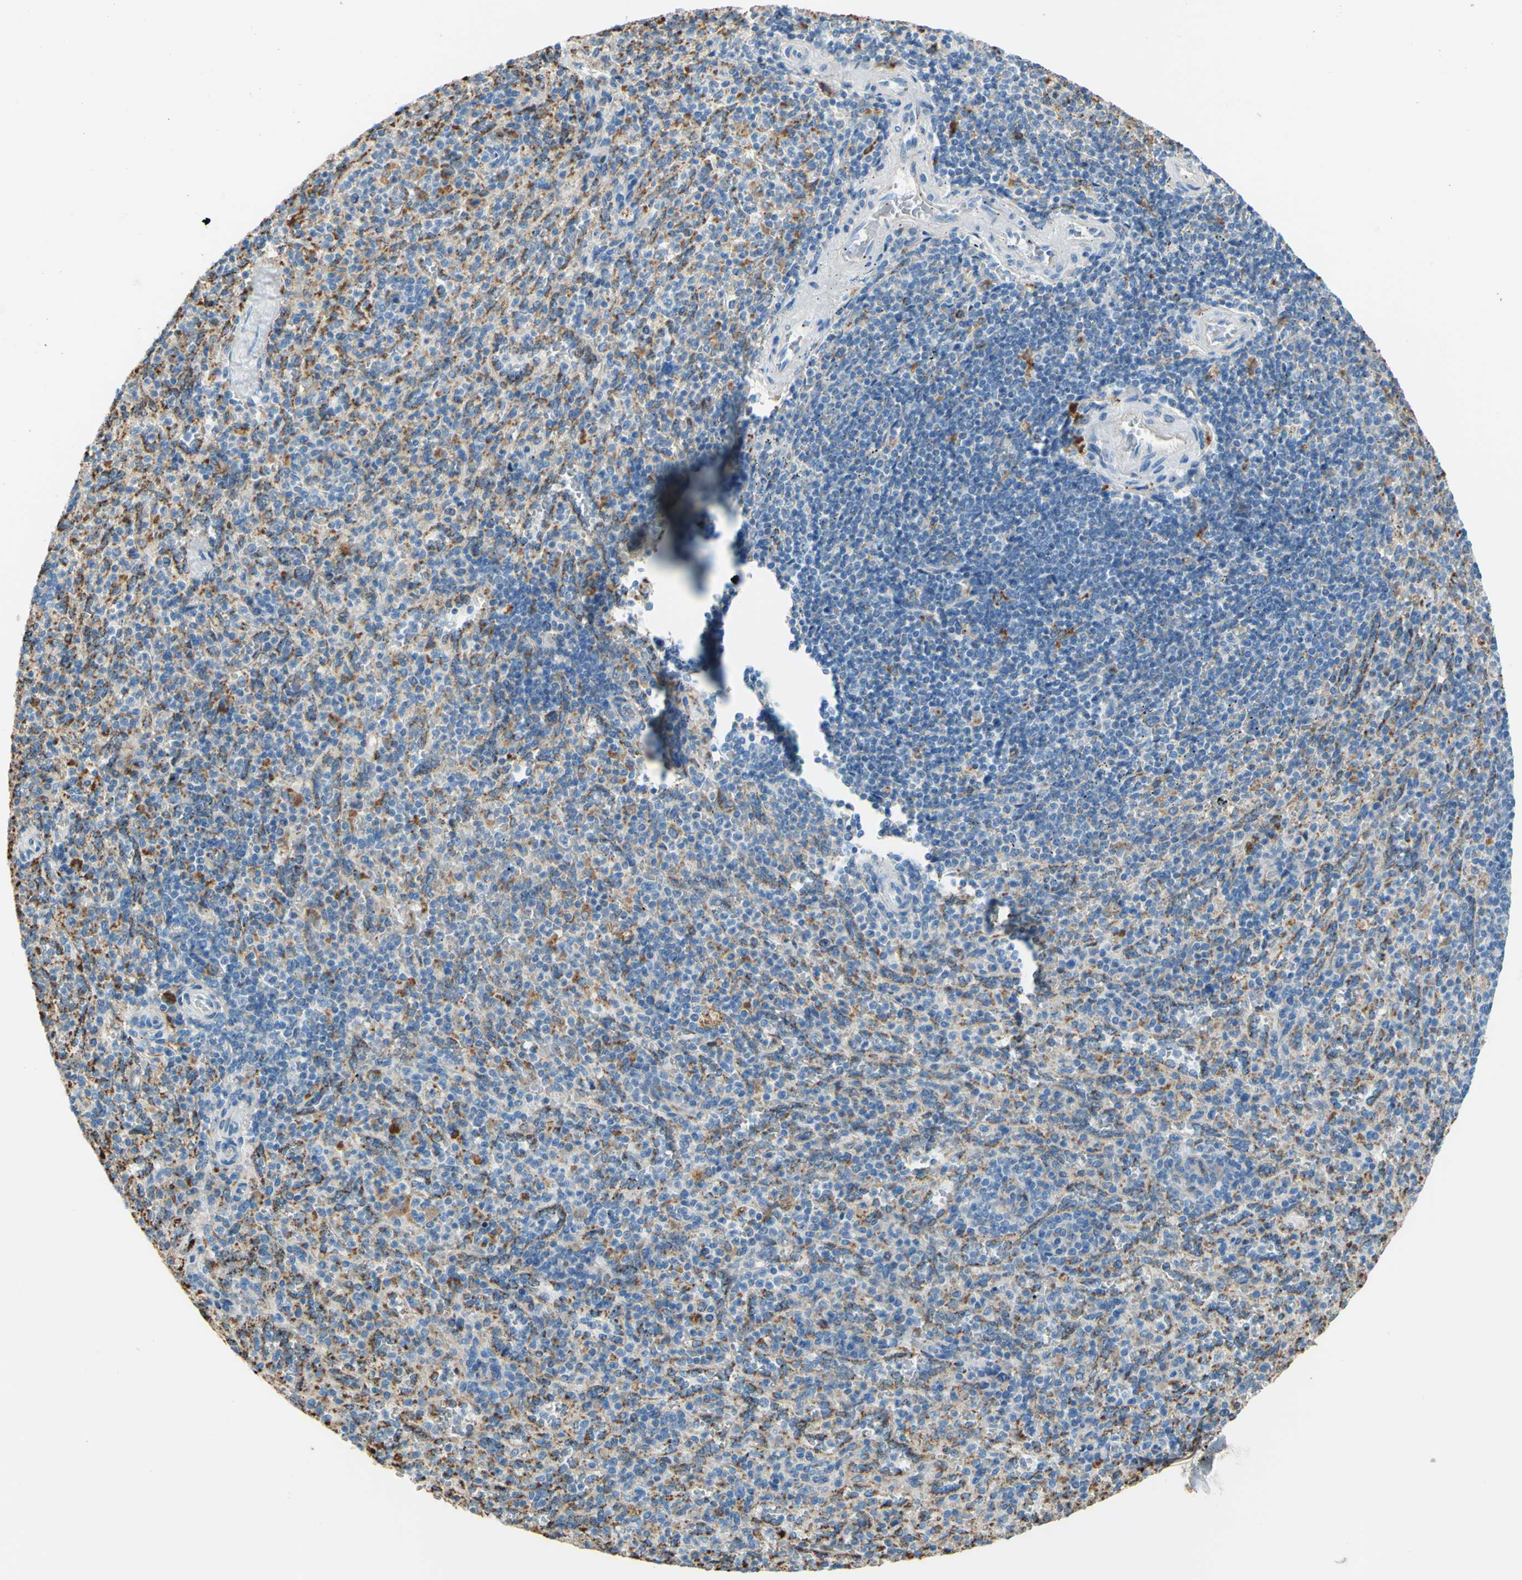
{"staining": {"intensity": "moderate", "quantity": "25%-75%", "location": "cytoplasmic/membranous"}, "tissue": "spleen", "cell_type": "Cells in red pulp", "image_type": "normal", "snomed": [{"axis": "morphology", "description": "Normal tissue, NOS"}, {"axis": "topography", "description": "Spleen"}], "caption": "Spleen was stained to show a protein in brown. There is medium levels of moderate cytoplasmic/membranous positivity in about 25%-75% of cells in red pulp. The staining was performed using DAB to visualize the protein expression in brown, while the nuclei were stained in blue with hematoxylin (Magnification: 20x).", "gene": "CTSD", "patient": {"sex": "male", "age": 36}}